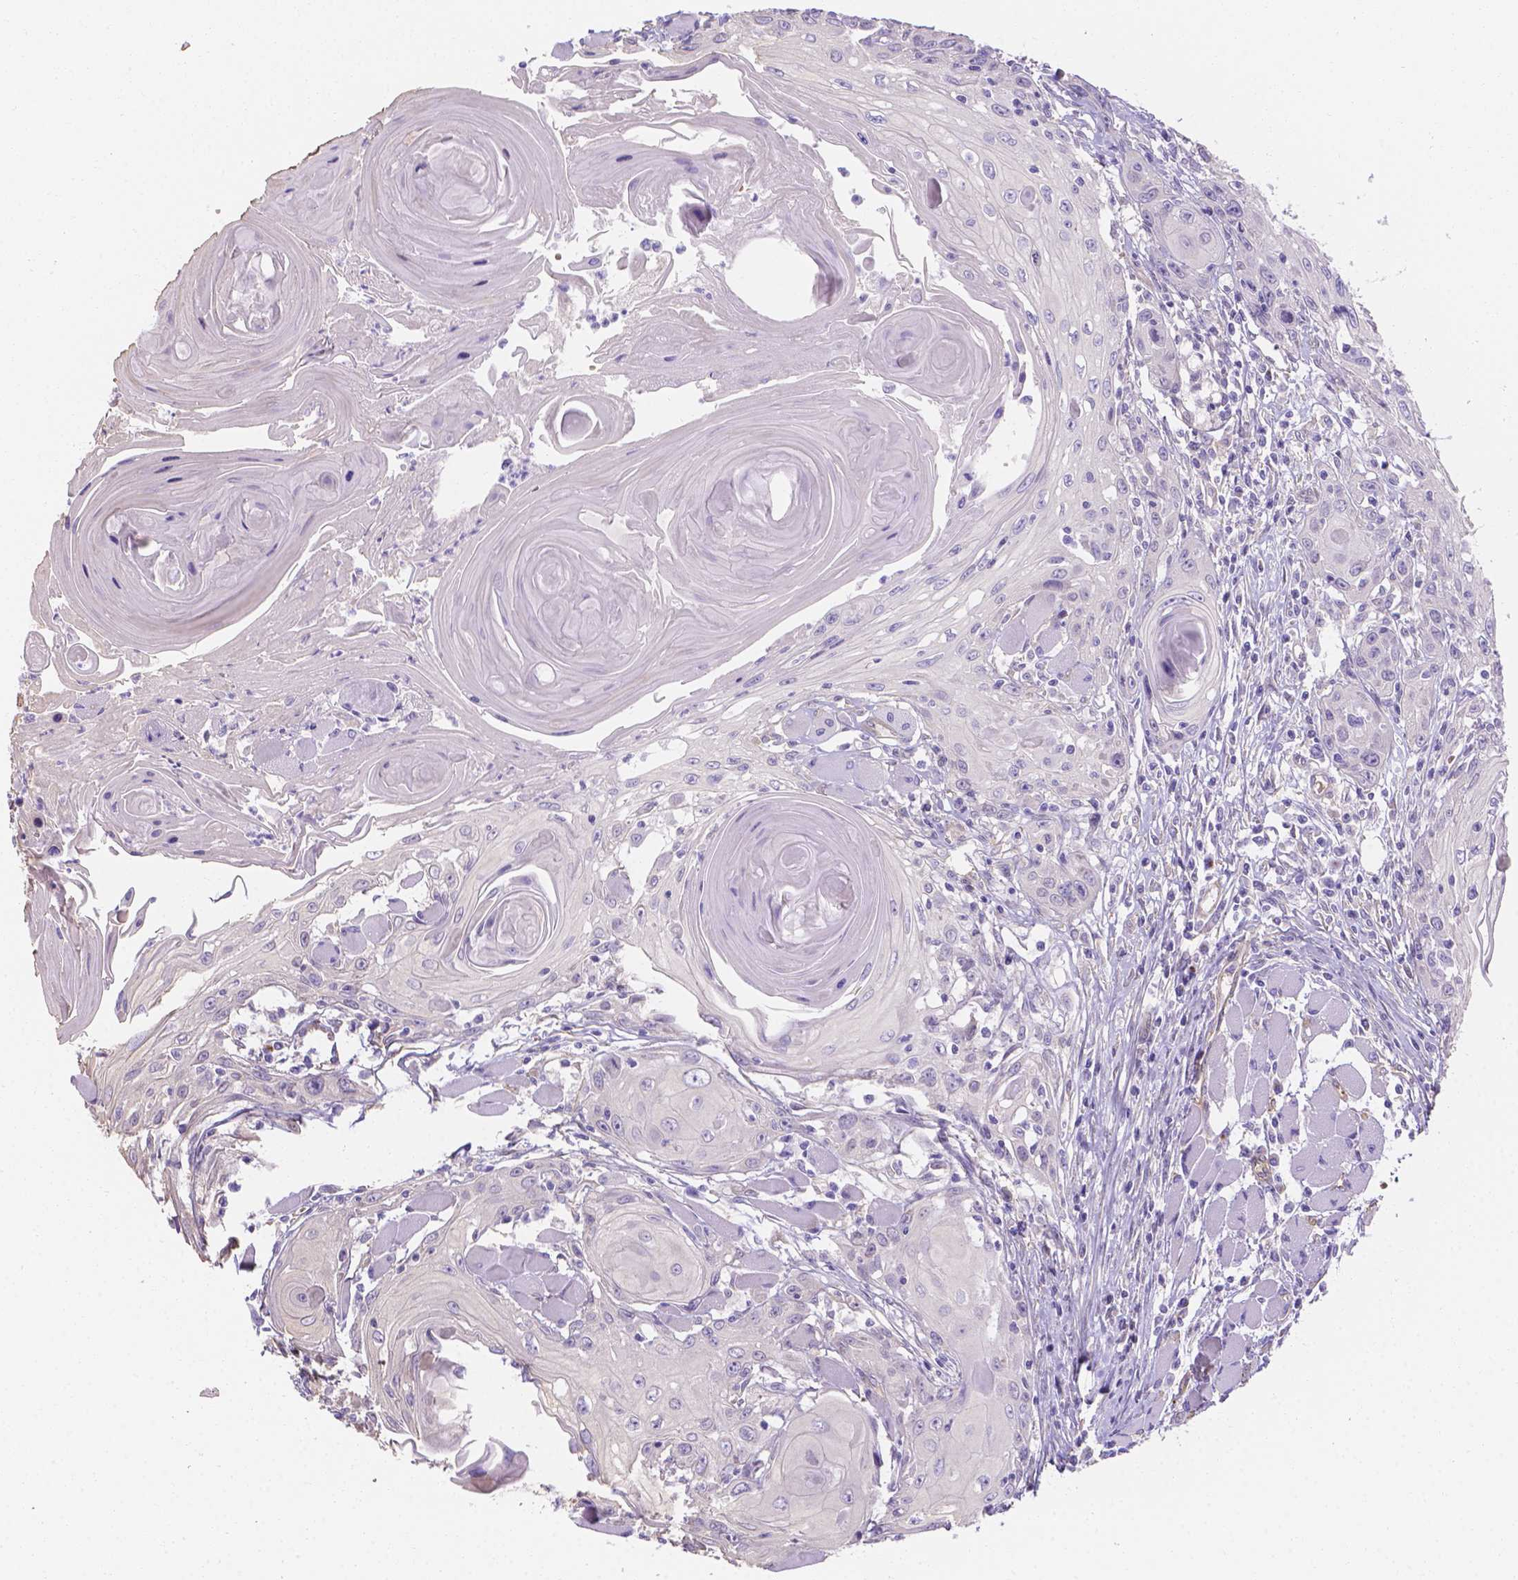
{"staining": {"intensity": "negative", "quantity": "none", "location": "none"}, "tissue": "head and neck cancer", "cell_type": "Tumor cells", "image_type": "cancer", "snomed": [{"axis": "morphology", "description": "Squamous cell carcinoma, NOS"}, {"axis": "topography", "description": "Head-Neck"}], "caption": "Immunohistochemical staining of human squamous cell carcinoma (head and neck) exhibits no significant expression in tumor cells.", "gene": "SLC40A1", "patient": {"sex": "female", "age": 80}}